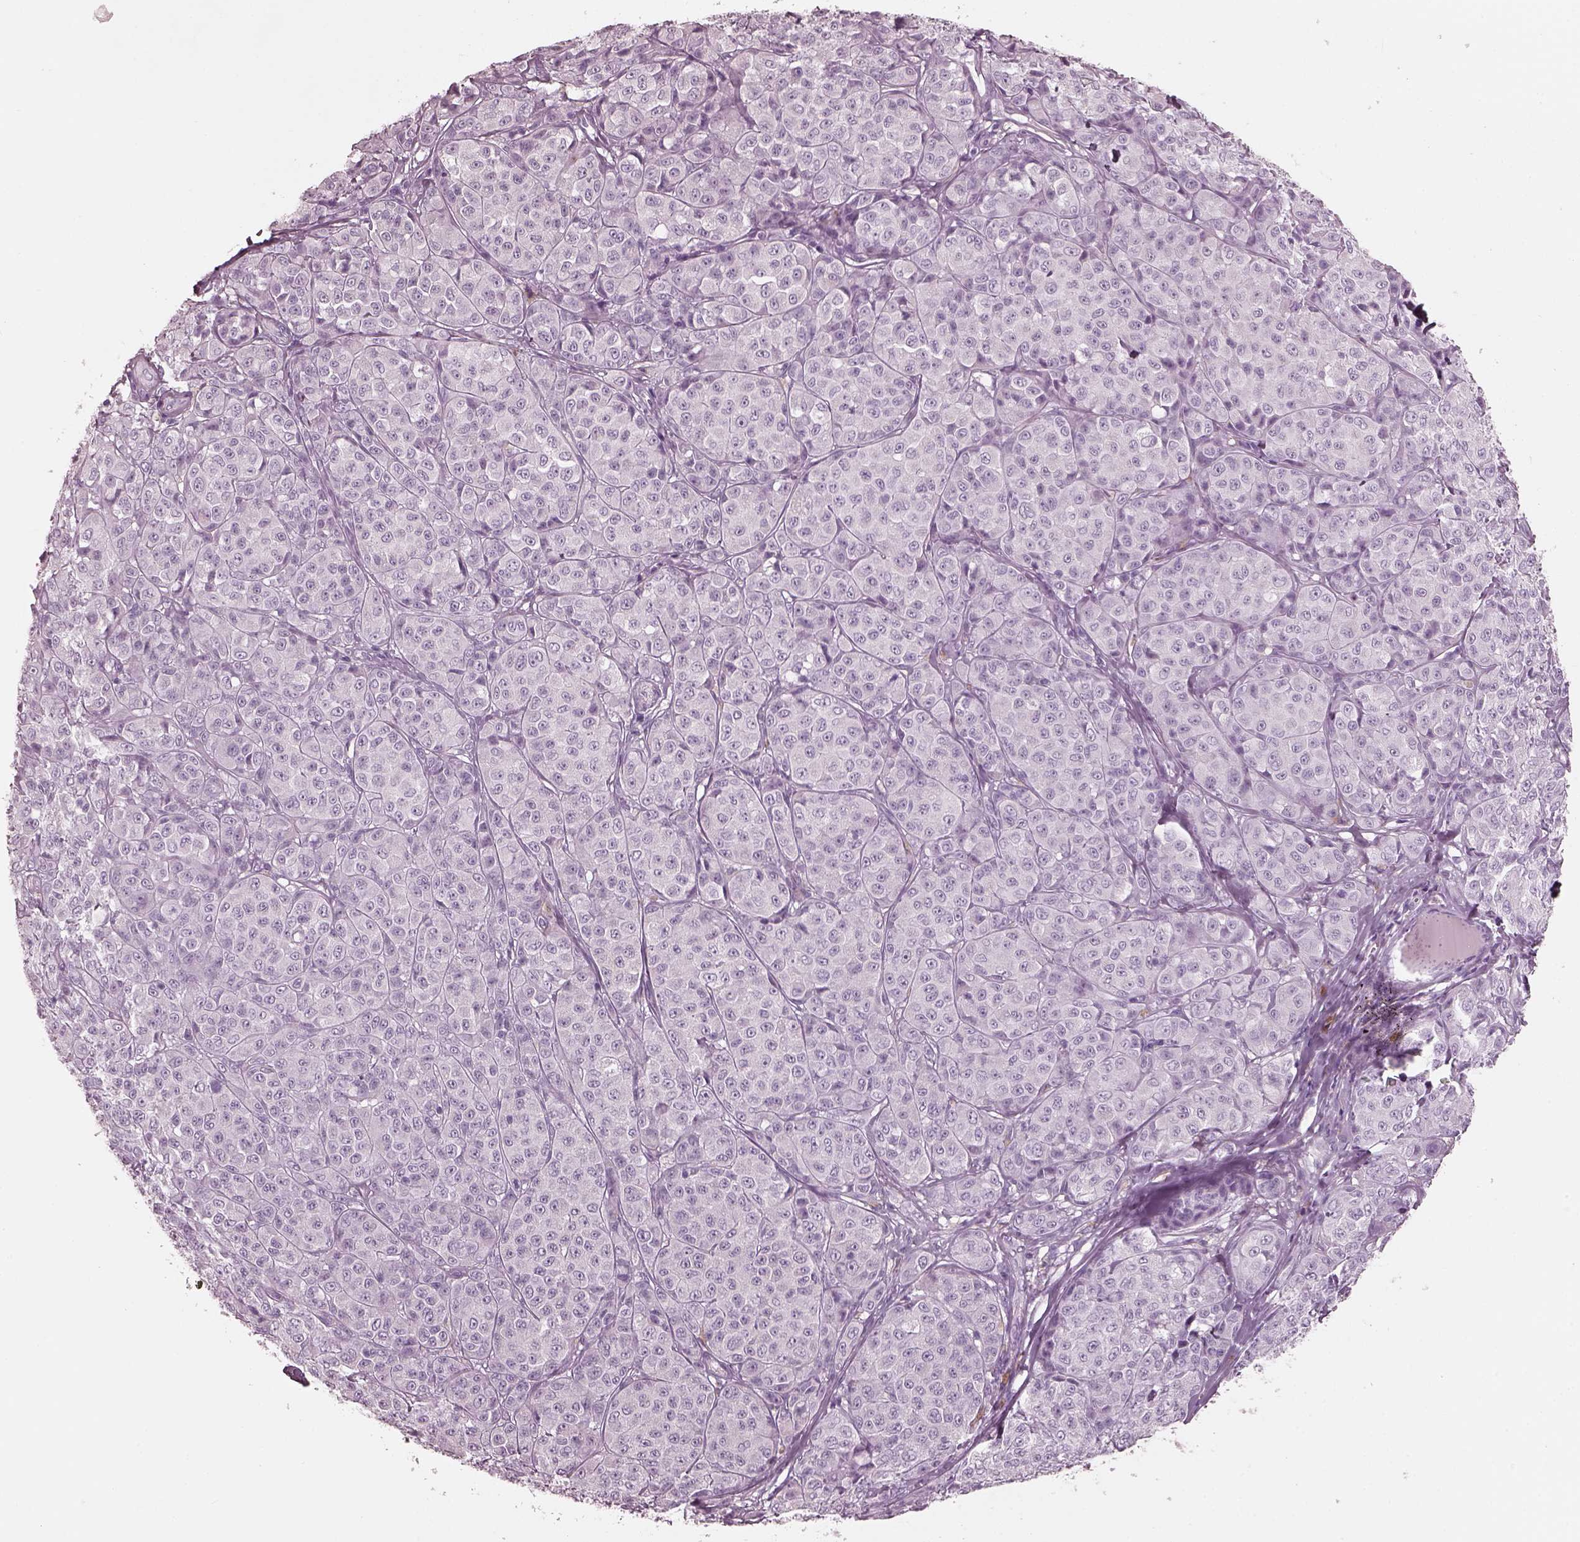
{"staining": {"intensity": "negative", "quantity": "none", "location": "none"}, "tissue": "melanoma", "cell_type": "Tumor cells", "image_type": "cancer", "snomed": [{"axis": "morphology", "description": "Malignant melanoma, NOS"}, {"axis": "topography", "description": "Skin"}], "caption": "Micrograph shows no protein expression in tumor cells of malignant melanoma tissue.", "gene": "FABP9", "patient": {"sex": "male", "age": 89}}